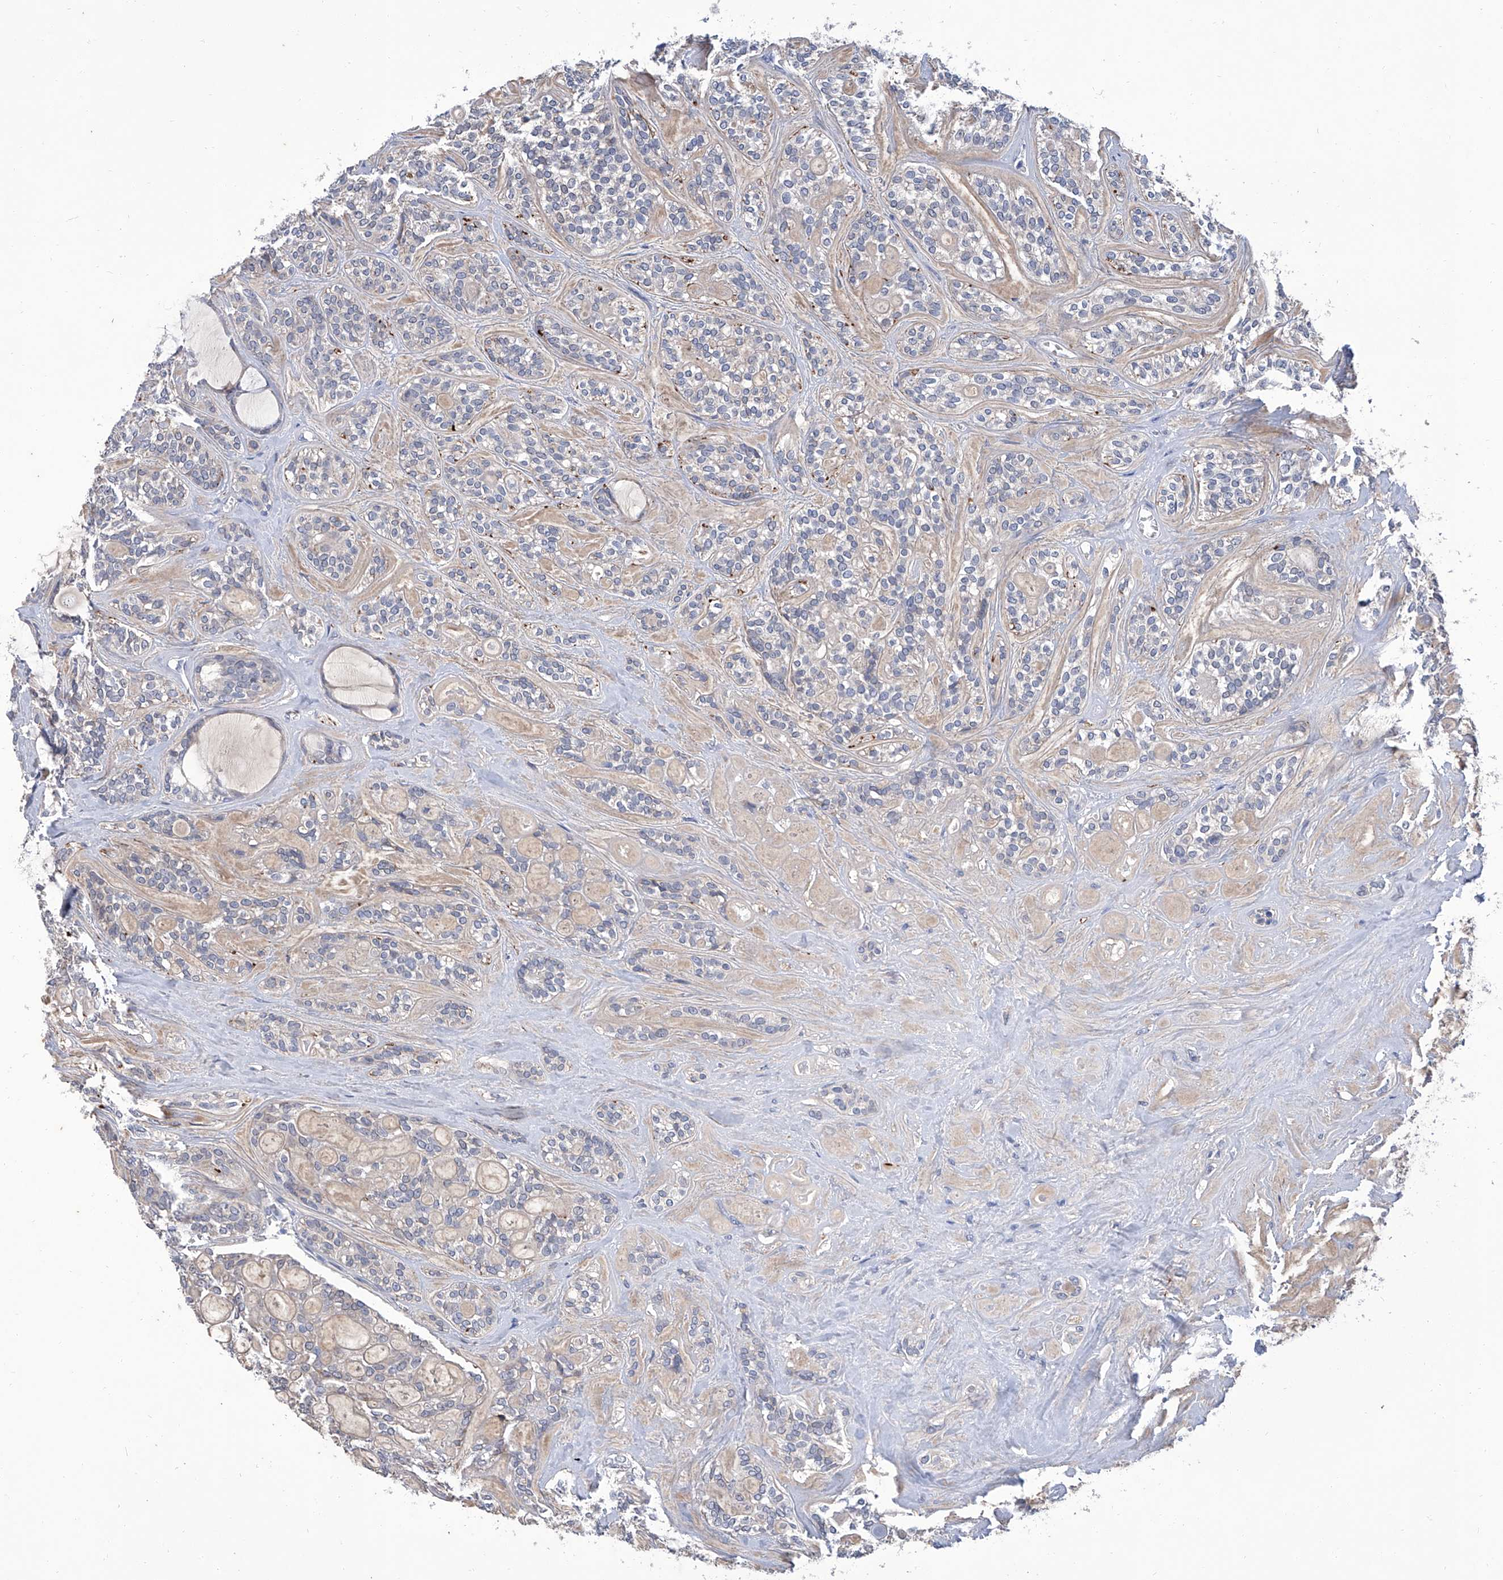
{"staining": {"intensity": "weak", "quantity": "<25%", "location": "cytoplasmic/membranous"}, "tissue": "head and neck cancer", "cell_type": "Tumor cells", "image_type": "cancer", "snomed": [{"axis": "morphology", "description": "Adenocarcinoma, NOS"}, {"axis": "topography", "description": "Head-Neck"}], "caption": "There is no significant positivity in tumor cells of head and neck cancer (adenocarcinoma). (DAB (3,3'-diaminobenzidine) IHC with hematoxylin counter stain).", "gene": "GPT", "patient": {"sex": "male", "age": 66}}